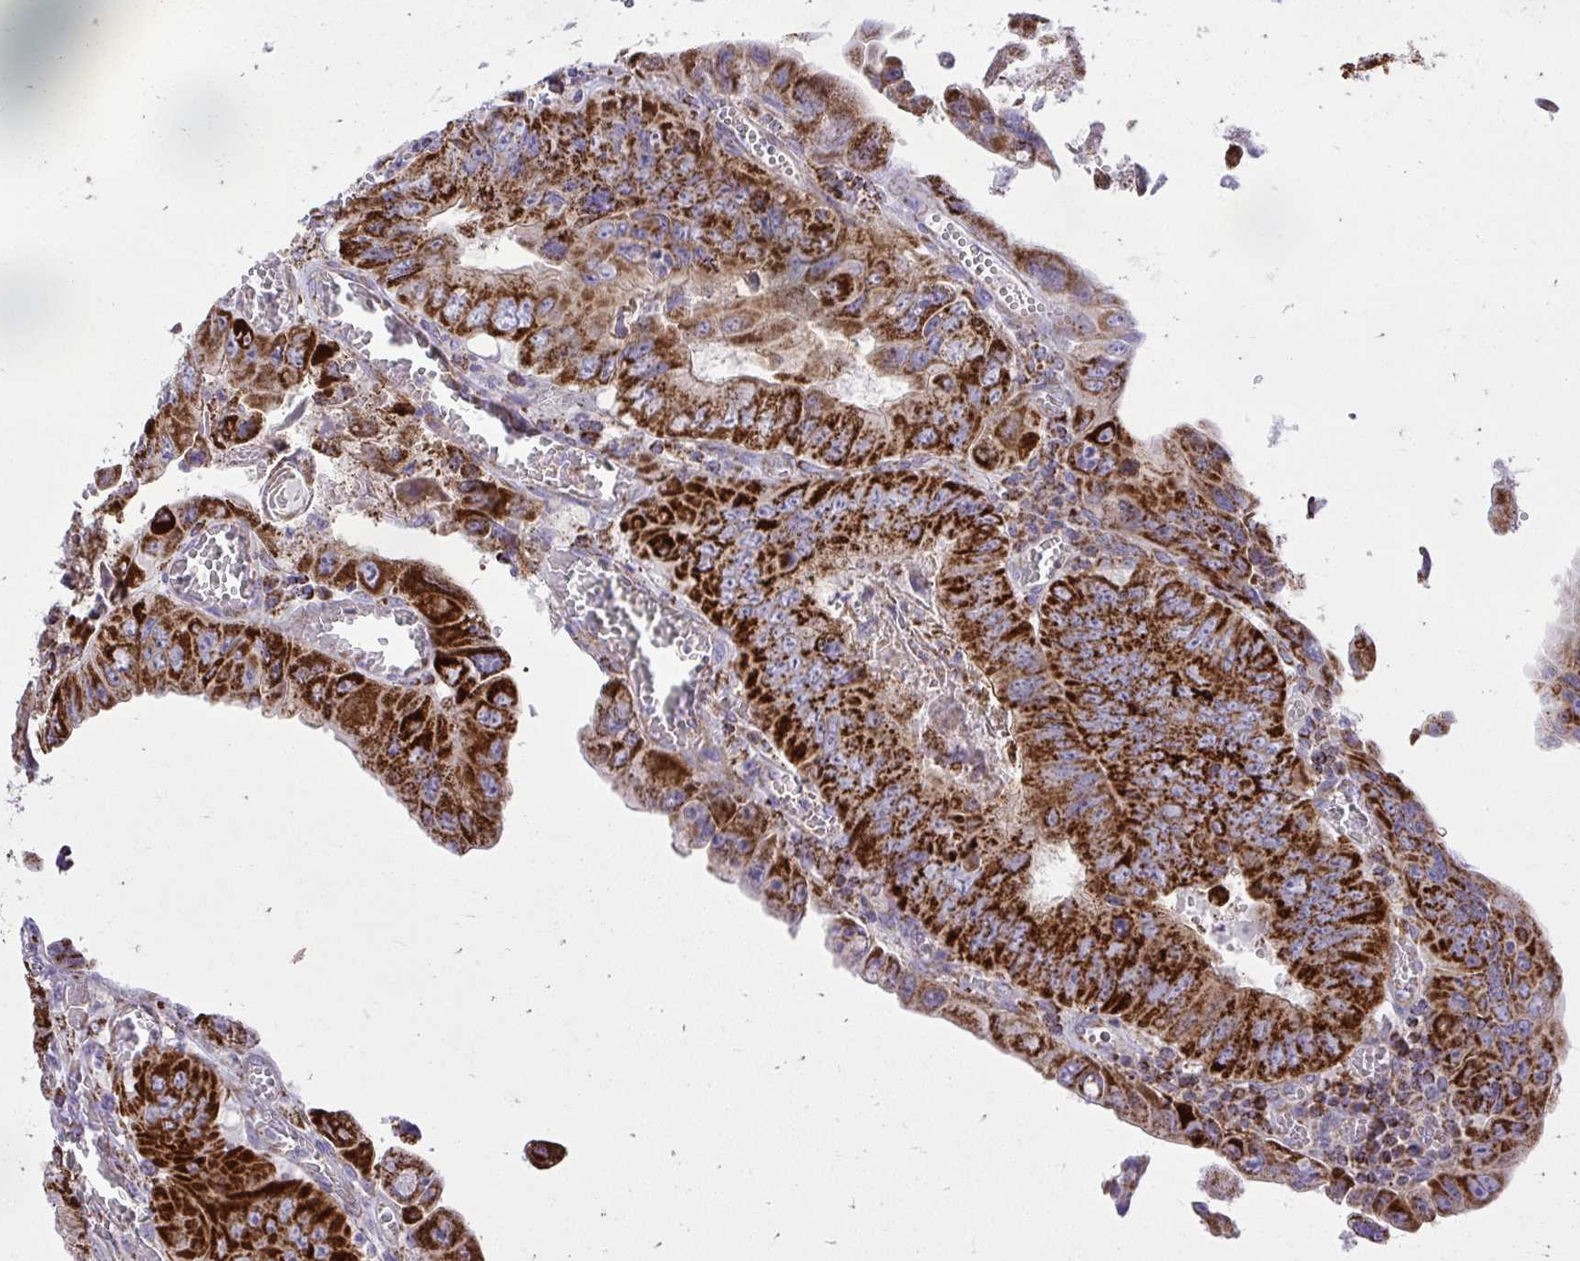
{"staining": {"intensity": "strong", "quantity": ">75%", "location": "cytoplasmic/membranous"}, "tissue": "colorectal cancer", "cell_type": "Tumor cells", "image_type": "cancer", "snomed": [{"axis": "morphology", "description": "Adenocarcinoma, NOS"}, {"axis": "topography", "description": "Colon"}], "caption": "Tumor cells reveal high levels of strong cytoplasmic/membranous staining in about >75% of cells in human colorectal cancer.", "gene": "SPTBN2", "patient": {"sex": "female", "age": 84}}